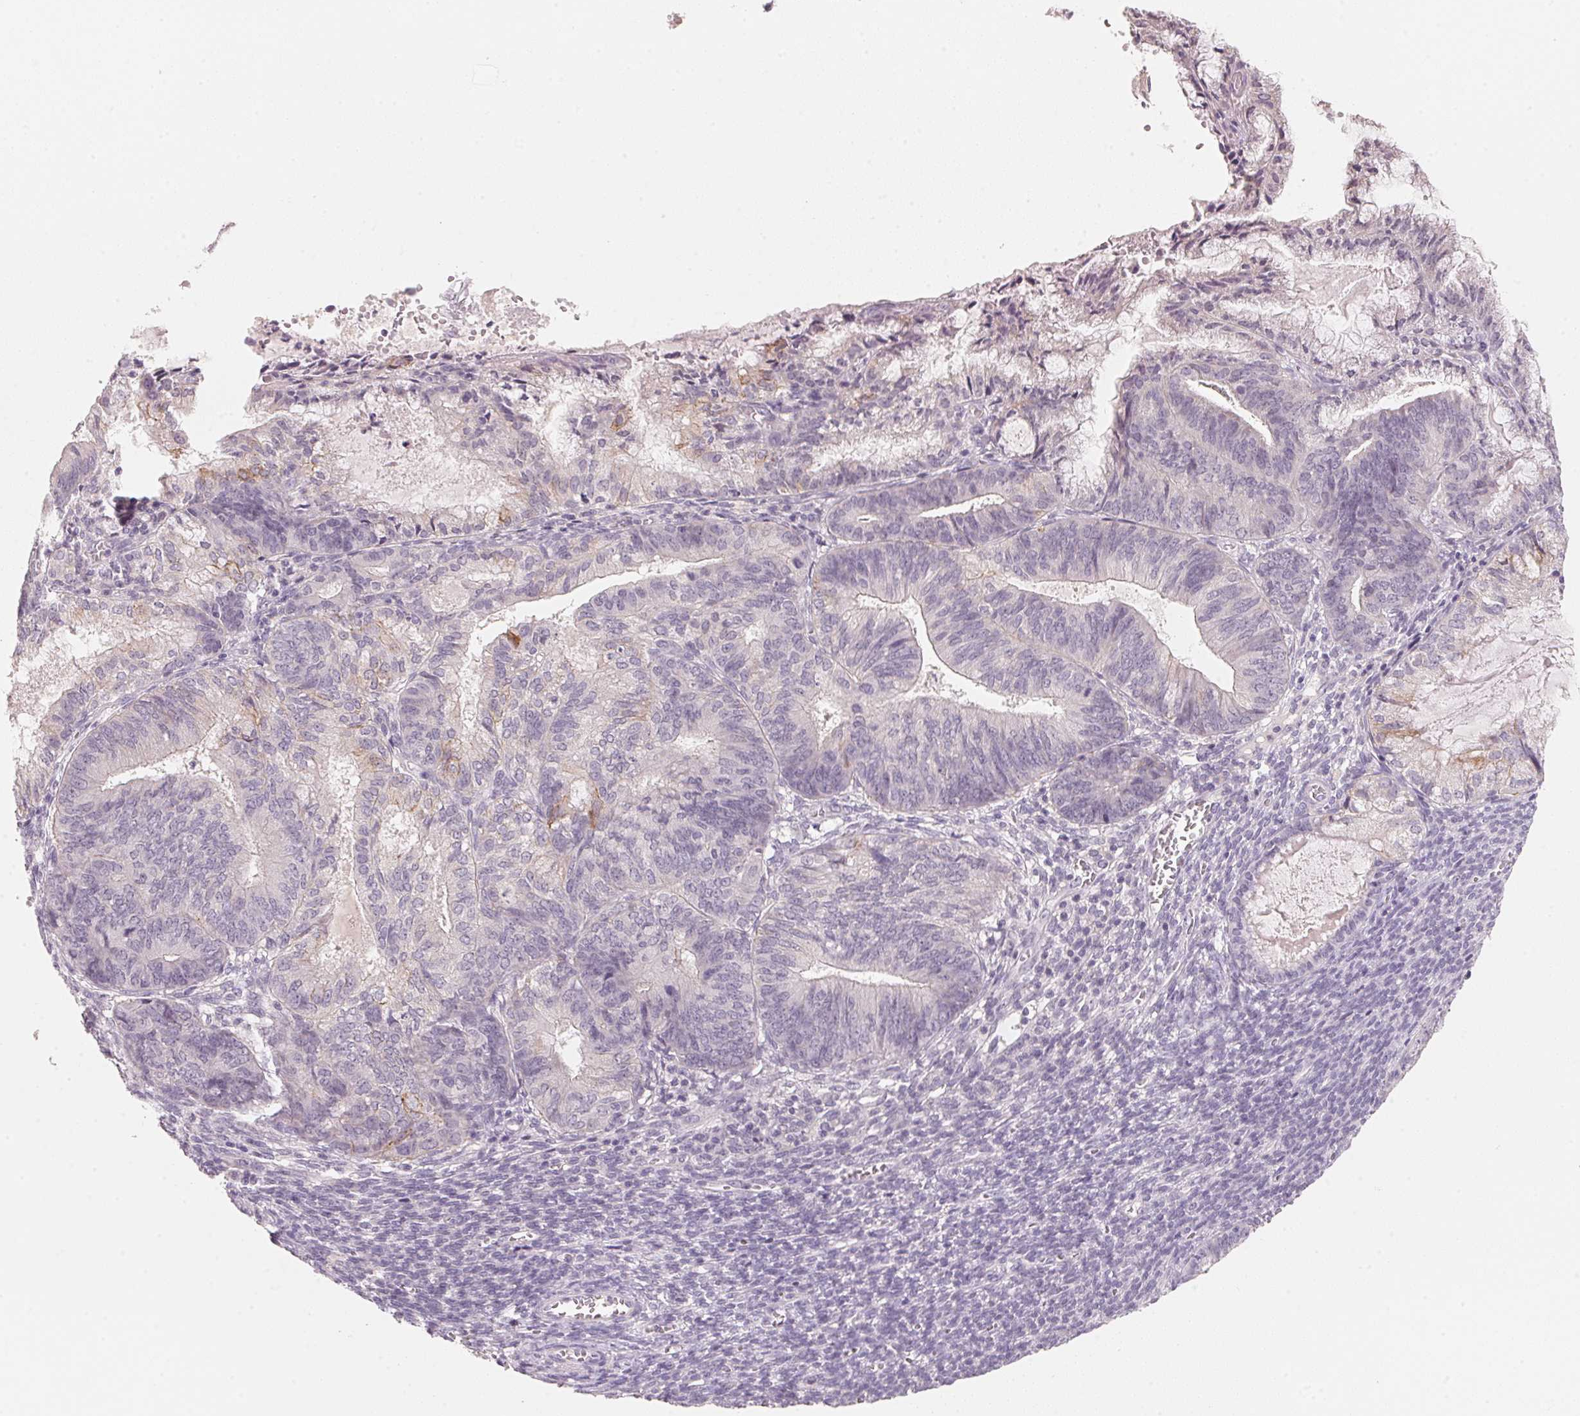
{"staining": {"intensity": "negative", "quantity": "none", "location": "none"}, "tissue": "endometrial cancer", "cell_type": "Tumor cells", "image_type": "cancer", "snomed": [{"axis": "morphology", "description": "Adenocarcinoma, NOS"}, {"axis": "topography", "description": "Endometrium"}], "caption": "A high-resolution histopathology image shows IHC staining of endometrial adenocarcinoma, which displays no significant expression in tumor cells.", "gene": "ANKRD31", "patient": {"sex": "female", "age": 86}}